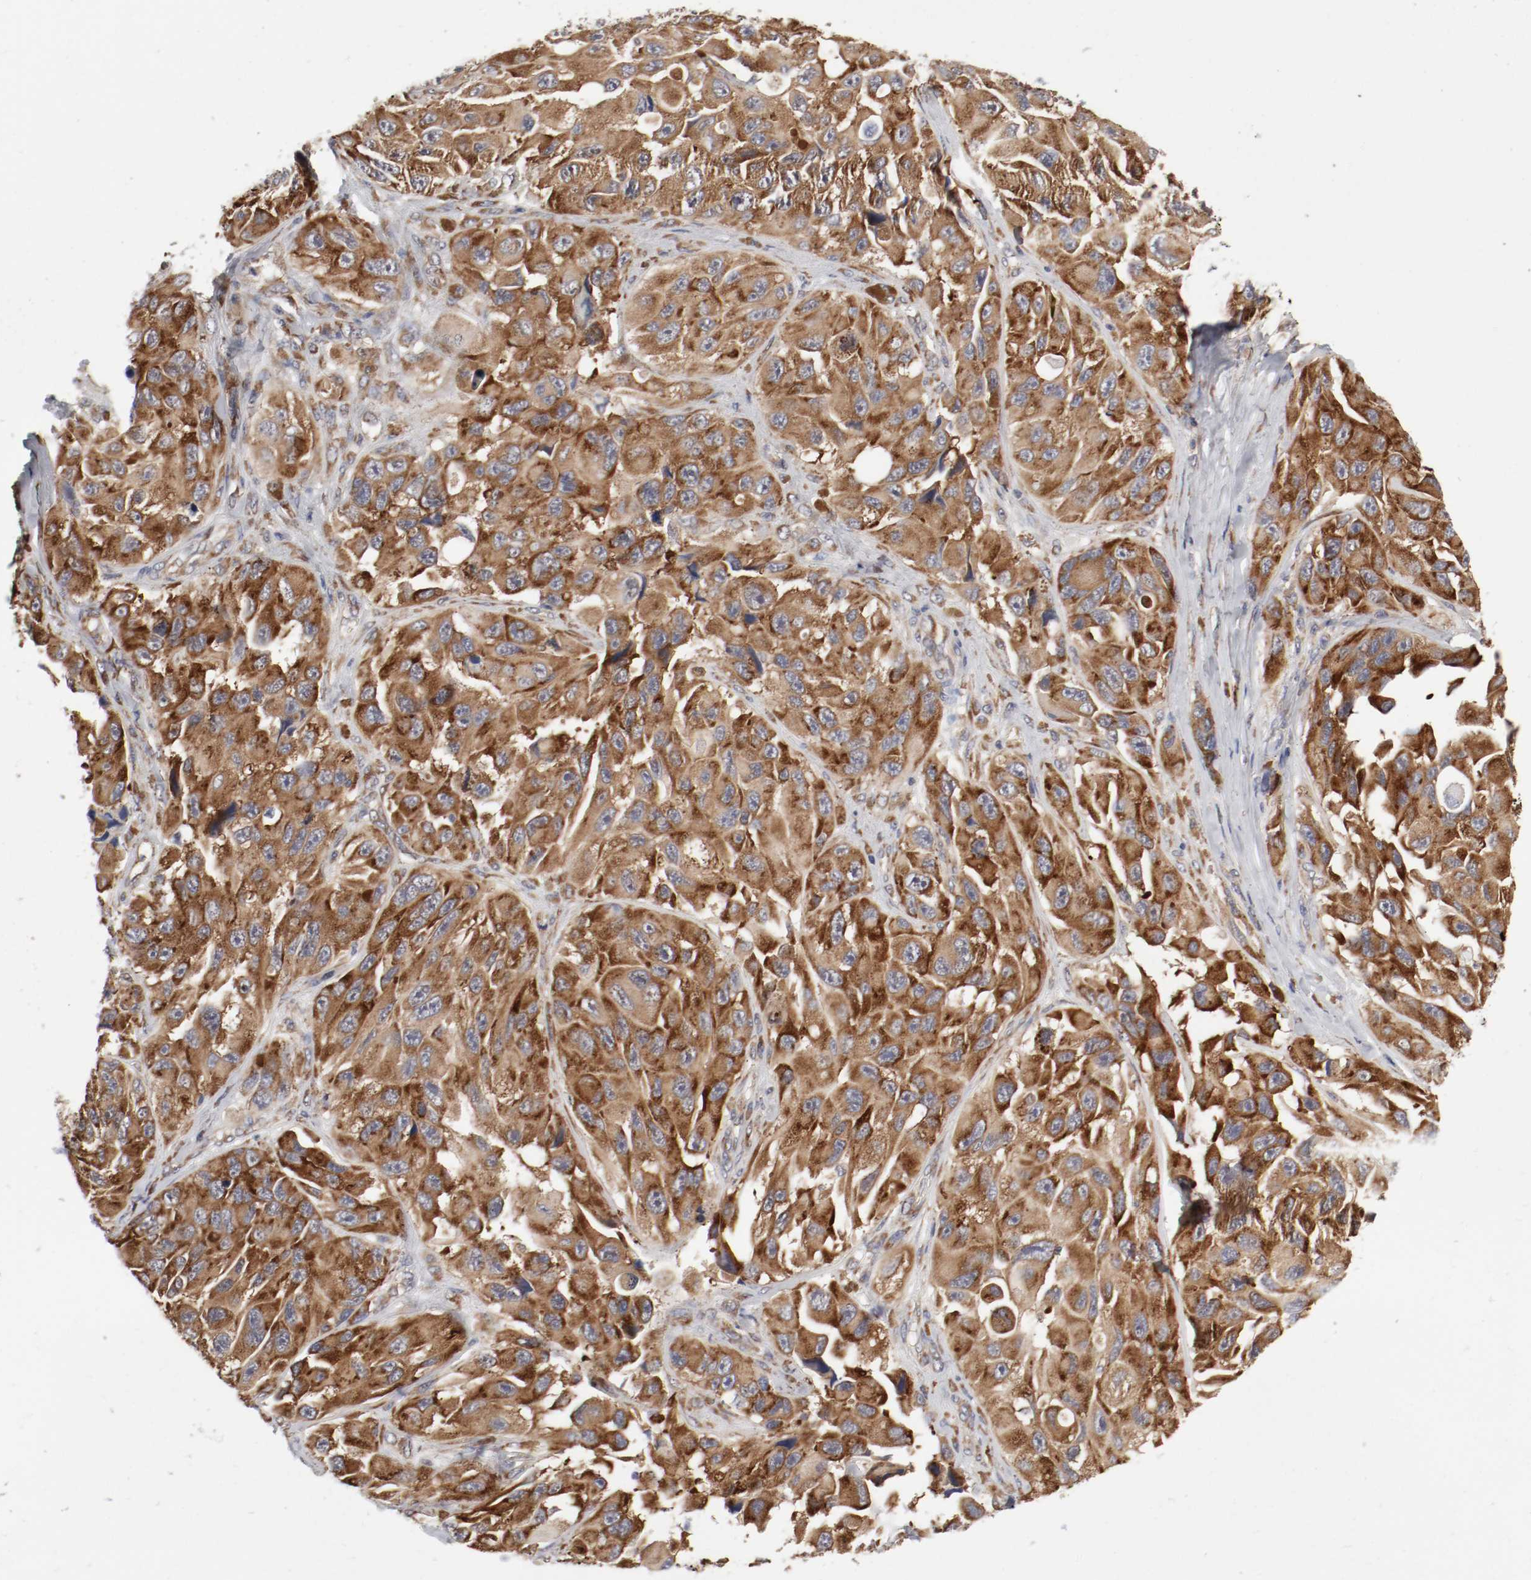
{"staining": {"intensity": "strong", "quantity": ">75%", "location": "cytoplasmic/membranous"}, "tissue": "melanoma", "cell_type": "Tumor cells", "image_type": "cancer", "snomed": [{"axis": "morphology", "description": "Malignant melanoma, NOS"}, {"axis": "topography", "description": "Skin"}], "caption": "Human malignant melanoma stained with a brown dye exhibits strong cytoplasmic/membranous positive expression in approximately >75% of tumor cells.", "gene": "FKBP3", "patient": {"sex": "female", "age": 73}}